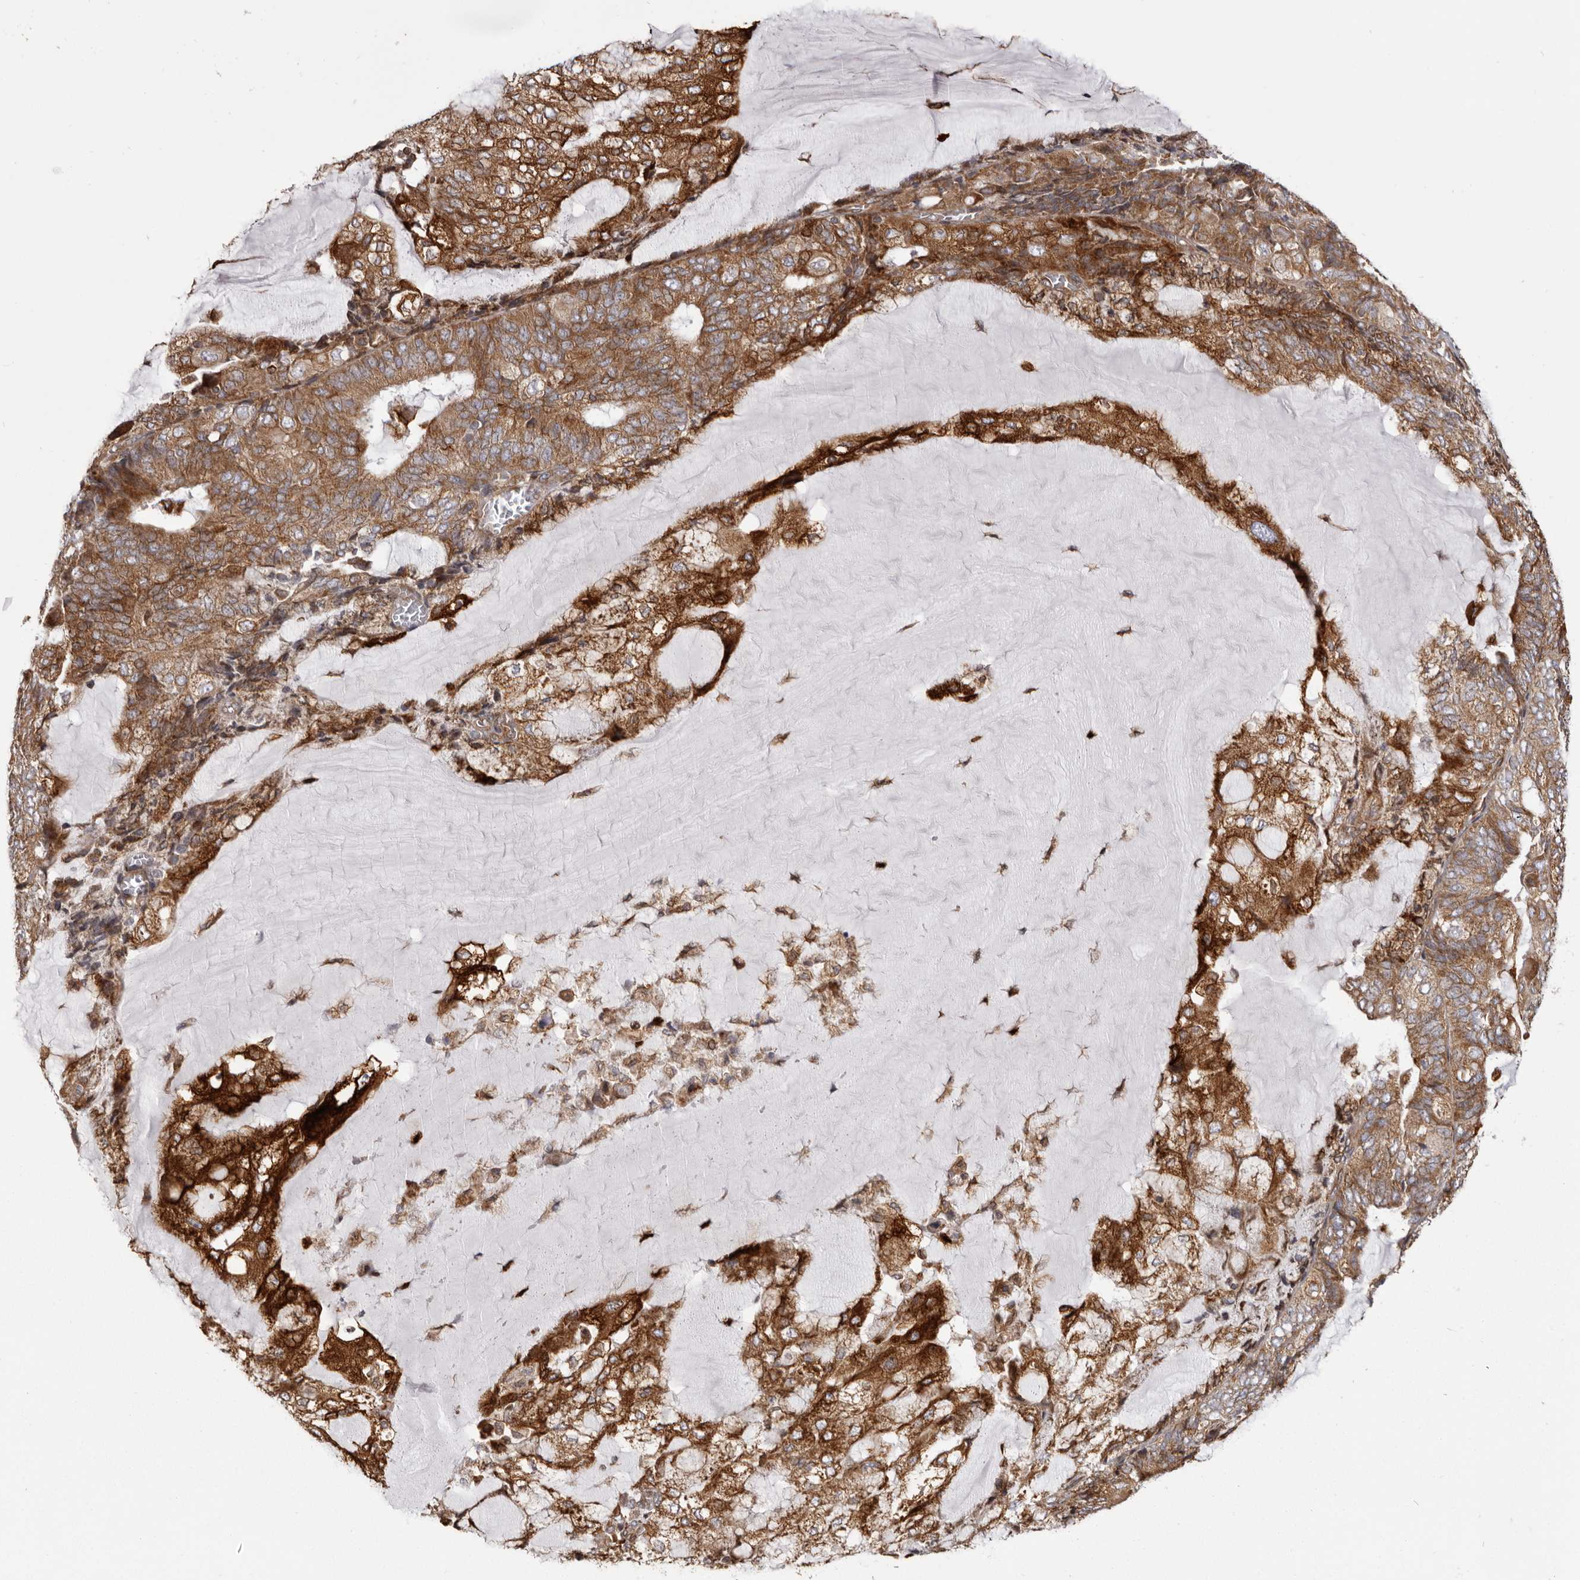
{"staining": {"intensity": "moderate", "quantity": ">75%", "location": "cytoplasmic/membranous"}, "tissue": "endometrial cancer", "cell_type": "Tumor cells", "image_type": "cancer", "snomed": [{"axis": "morphology", "description": "Adenocarcinoma, NOS"}, {"axis": "topography", "description": "Endometrium"}], "caption": "Adenocarcinoma (endometrial) tissue displays moderate cytoplasmic/membranous positivity in approximately >75% of tumor cells The staining was performed using DAB to visualize the protein expression in brown, while the nuclei were stained in blue with hematoxylin (Magnification: 20x).", "gene": "C4orf3", "patient": {"sex": "female", "age": 81}}